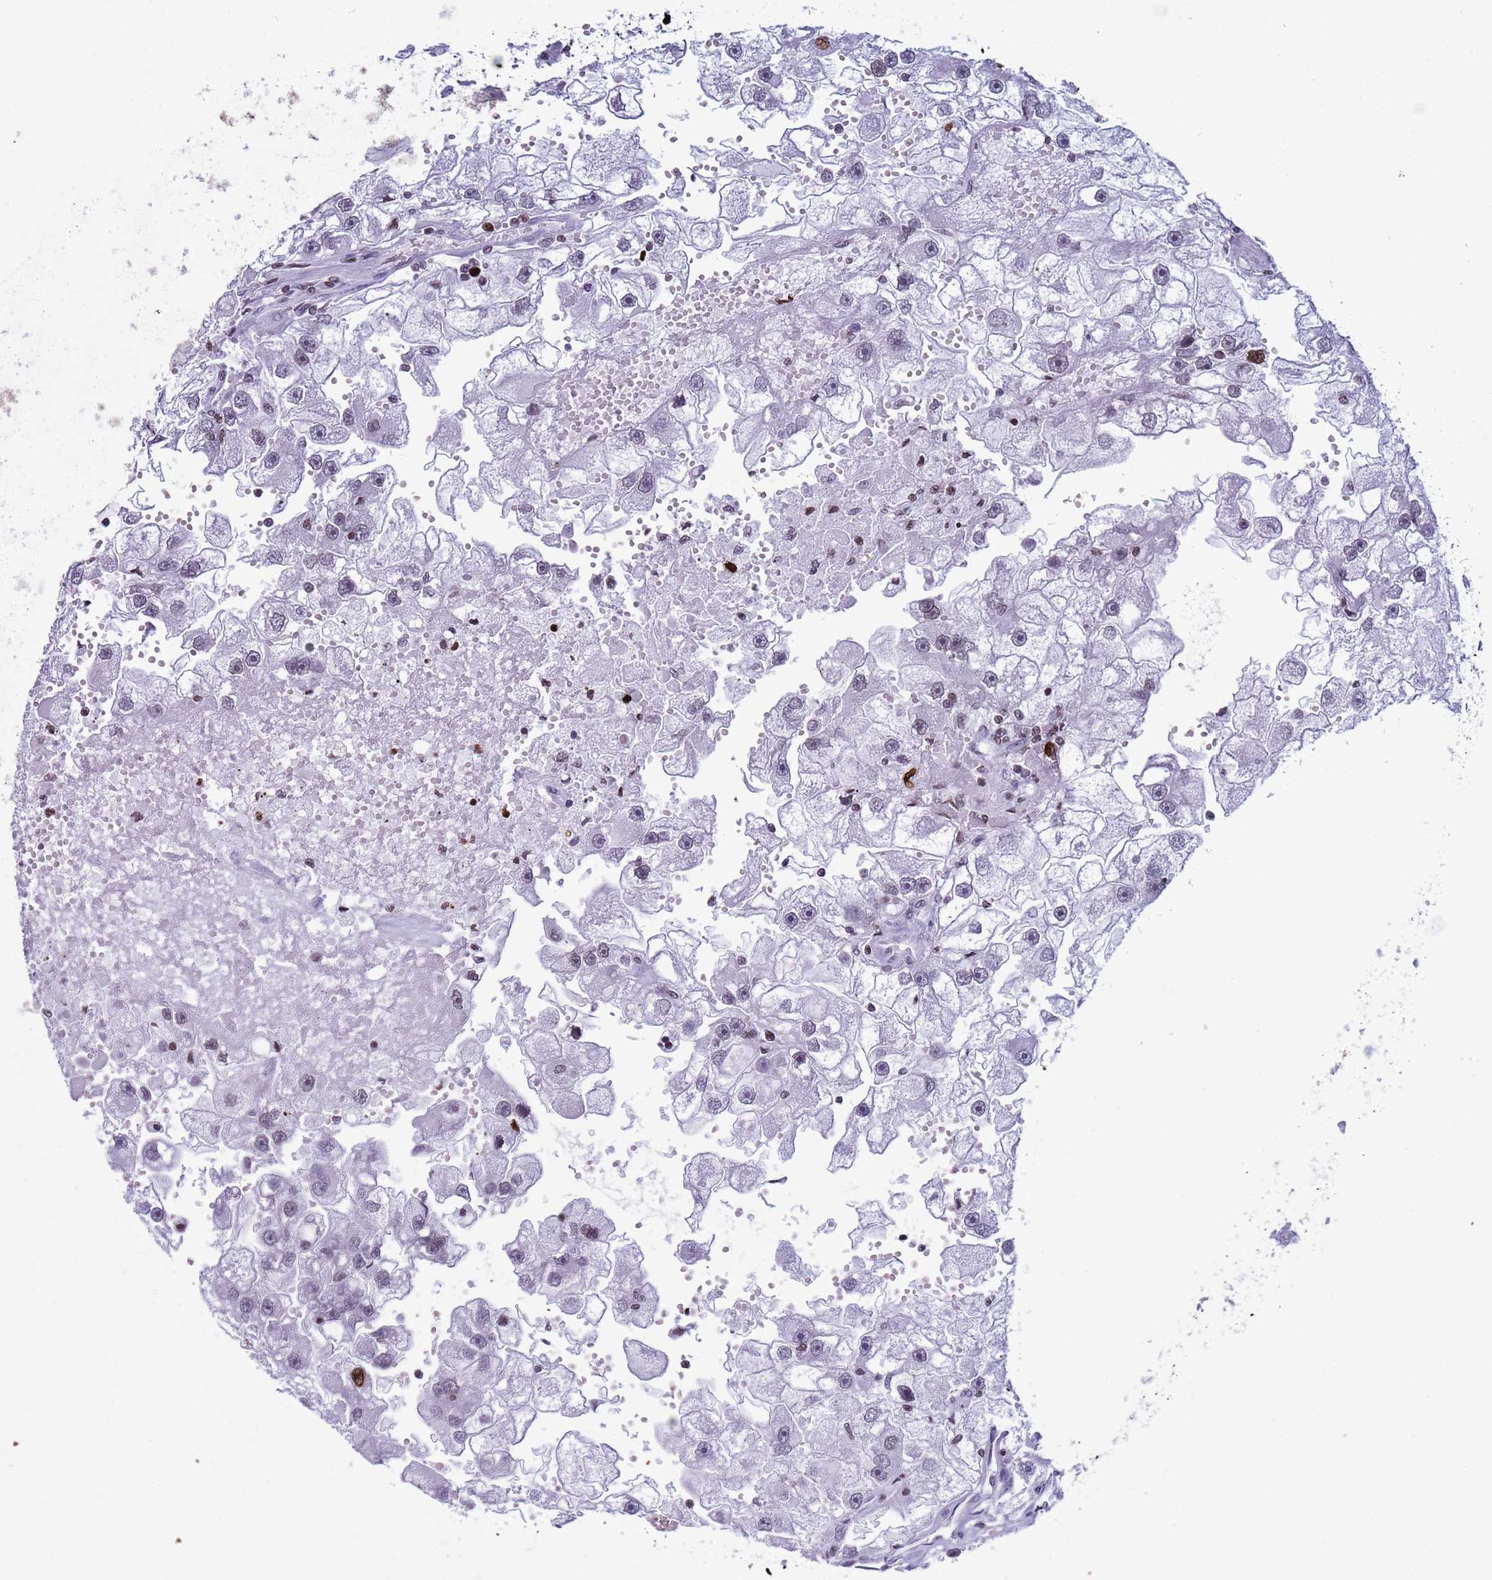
{"staining": {"intensity": "moderate", "quantity": "<25%", "location": "nuclear"}, "tissue": "renal cancer", "cell_type": "Tumor cells", "image_type": "cancer", "snomed": [{"axis": "morphology", "description": "Adenocarcinoma, NOS"}, {"axis": "topography", "description": "Kidney"}], "caption": "Renal adenocarcinoma stained for a protein demonstrates moderate nuclear positivity in tumor cells.", "gene": "H4C8", "patient": {"sex": "male", "age": 63}}